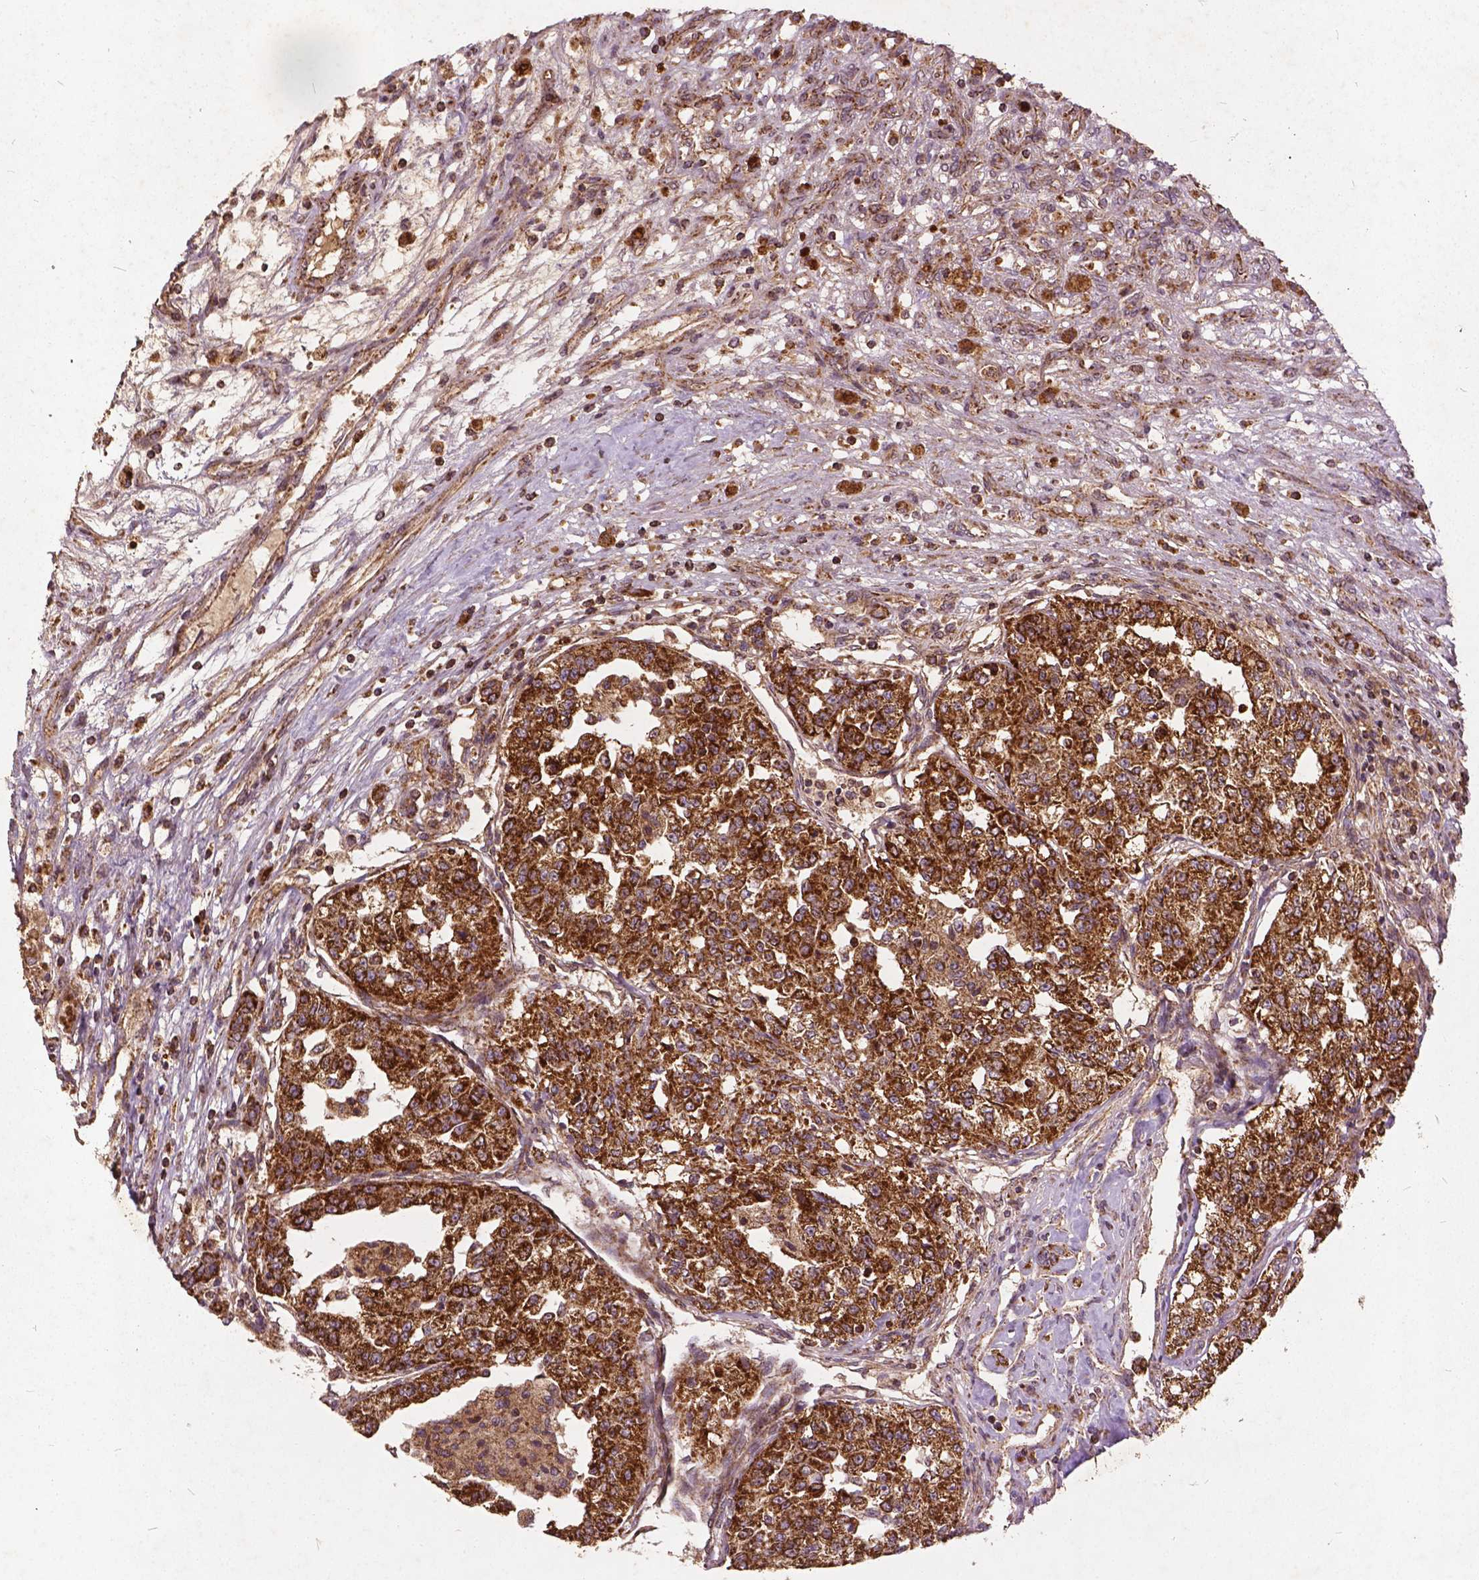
{"staining": {"intensity": "strong", "quantity": ">75%", "location": "cytoplasmic/membranous"}, "tissue": "renal cancer", "cell_type": "Tumor cells", "image_type": "cancer", "snomed": [{"axis": "morphology", "description": "Adenocarcinoma, NOS"}, {"axis": "topography", "description": "Kidney"}], "caption": "Adenocarcinoma (renal) stained with a protein marker demonstrates strong staining in tumor cells.", "gene": "UBXN2A", "patient": {"sex": "female", "age": 63}}